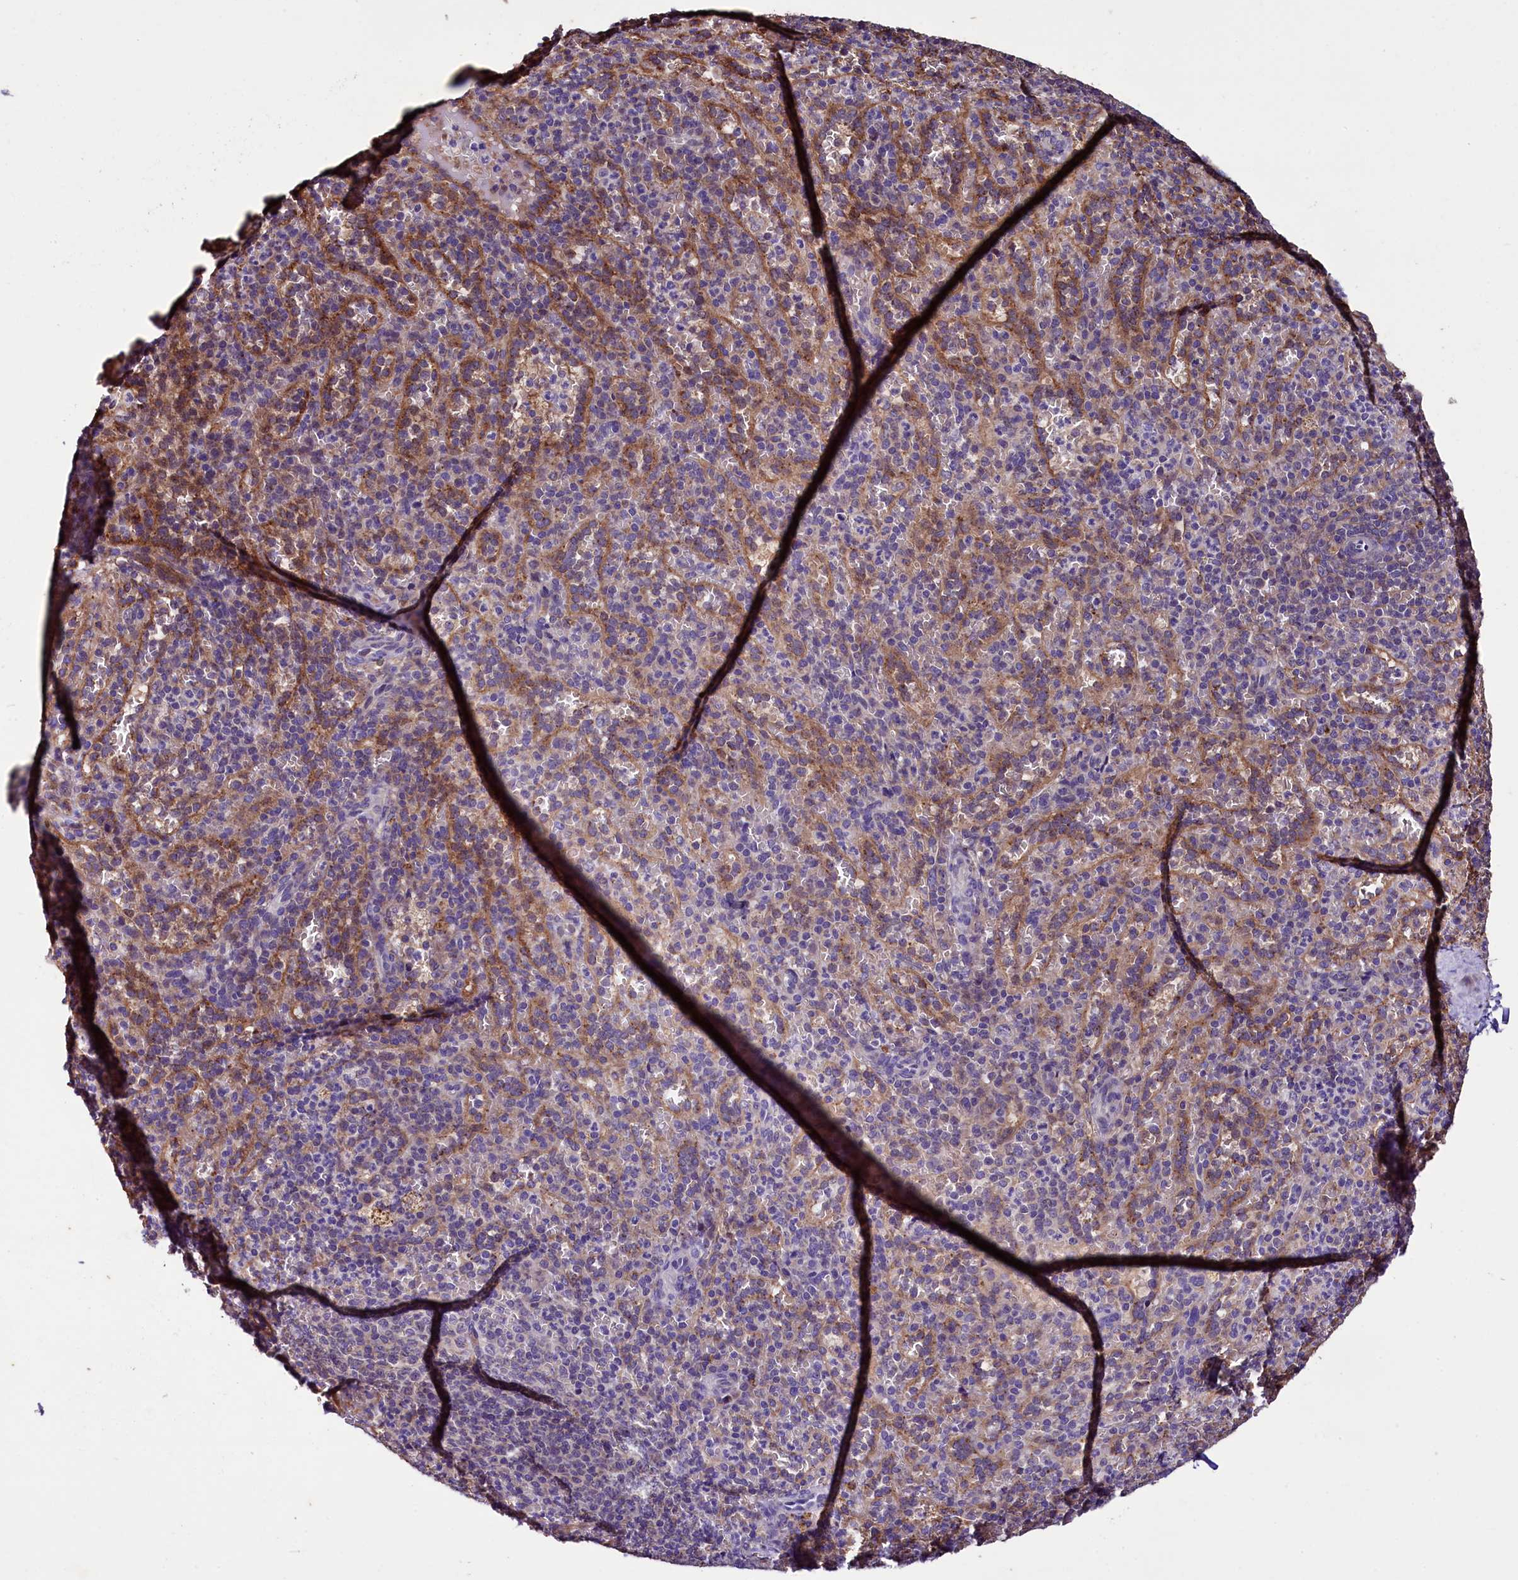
{"staining": {"intensity": "negative", "quantity": "none", "location": "none"}, "tissue": "spleen", "cell_type": "Cells in red pulp", "image_type": "normal", "snomed": [{"axis": "morphology", "description": "Normal tissue, NOS"}, {"axis": "topography", "description": "Spleen"}], "caption": "DAB immunohistochemical staining of unremarkable spleen displays no significant expression in cells in red pulp.", "gene": "PLXNB1", "patient": {"sex": "female", "age": 21}}